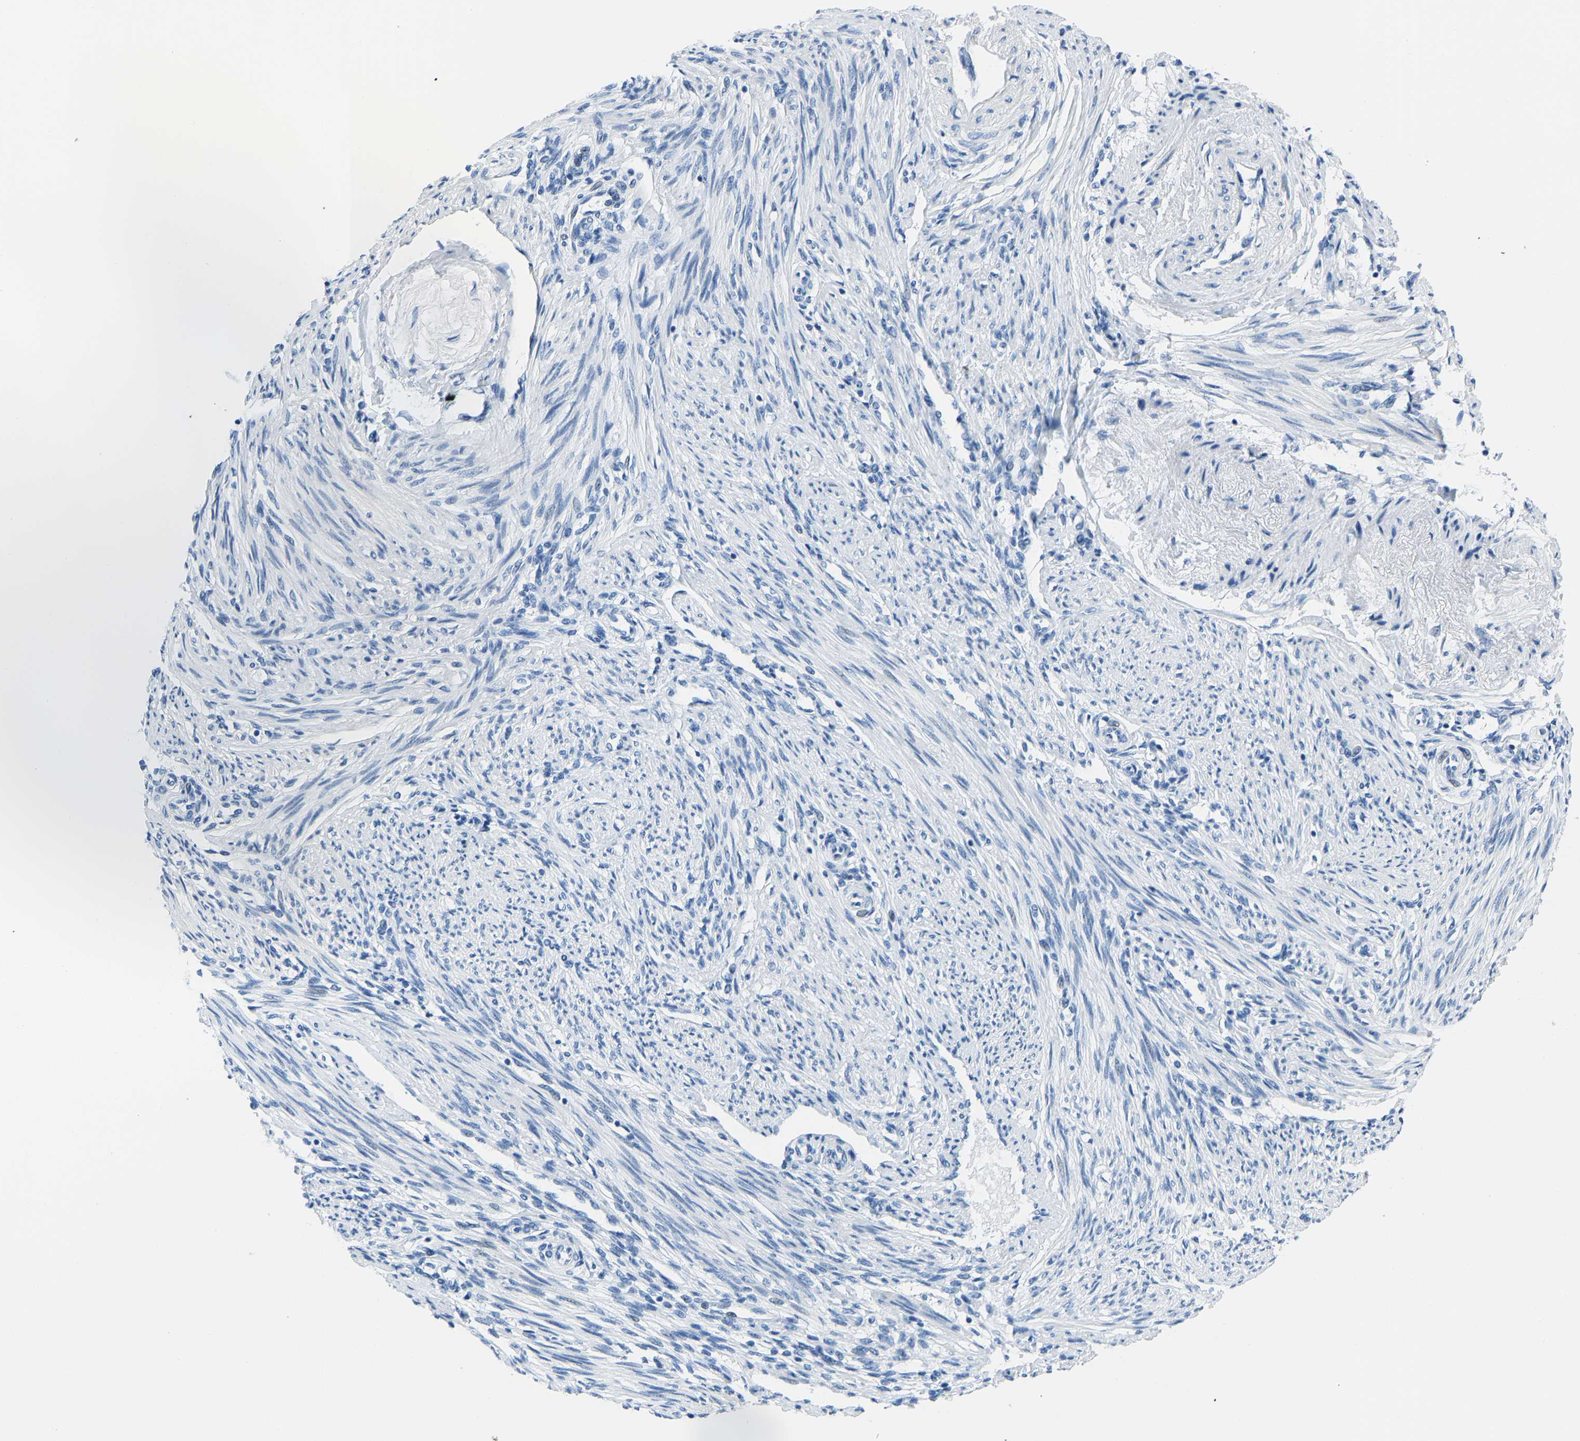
{"staining": {"intensity": "negative", "quantity": "none", "location": "none"}, "tissue": "endometrium", "cell_type": "Cells in endometrial stroma", "image_type": "normal", "snomed": [{"axis": "morphology", "description": "Normal tissue, NOS"}, {"axis": "topography", "description": "Endometrium"}], "caption": "A high-resolution micrograph shows immunohistochemistry staining of benign endometrium, which displays no significant staining in cells in endometrial stroma.", "gene": "SERPINB3", "patient": {"sex": "female", "age": 42}}